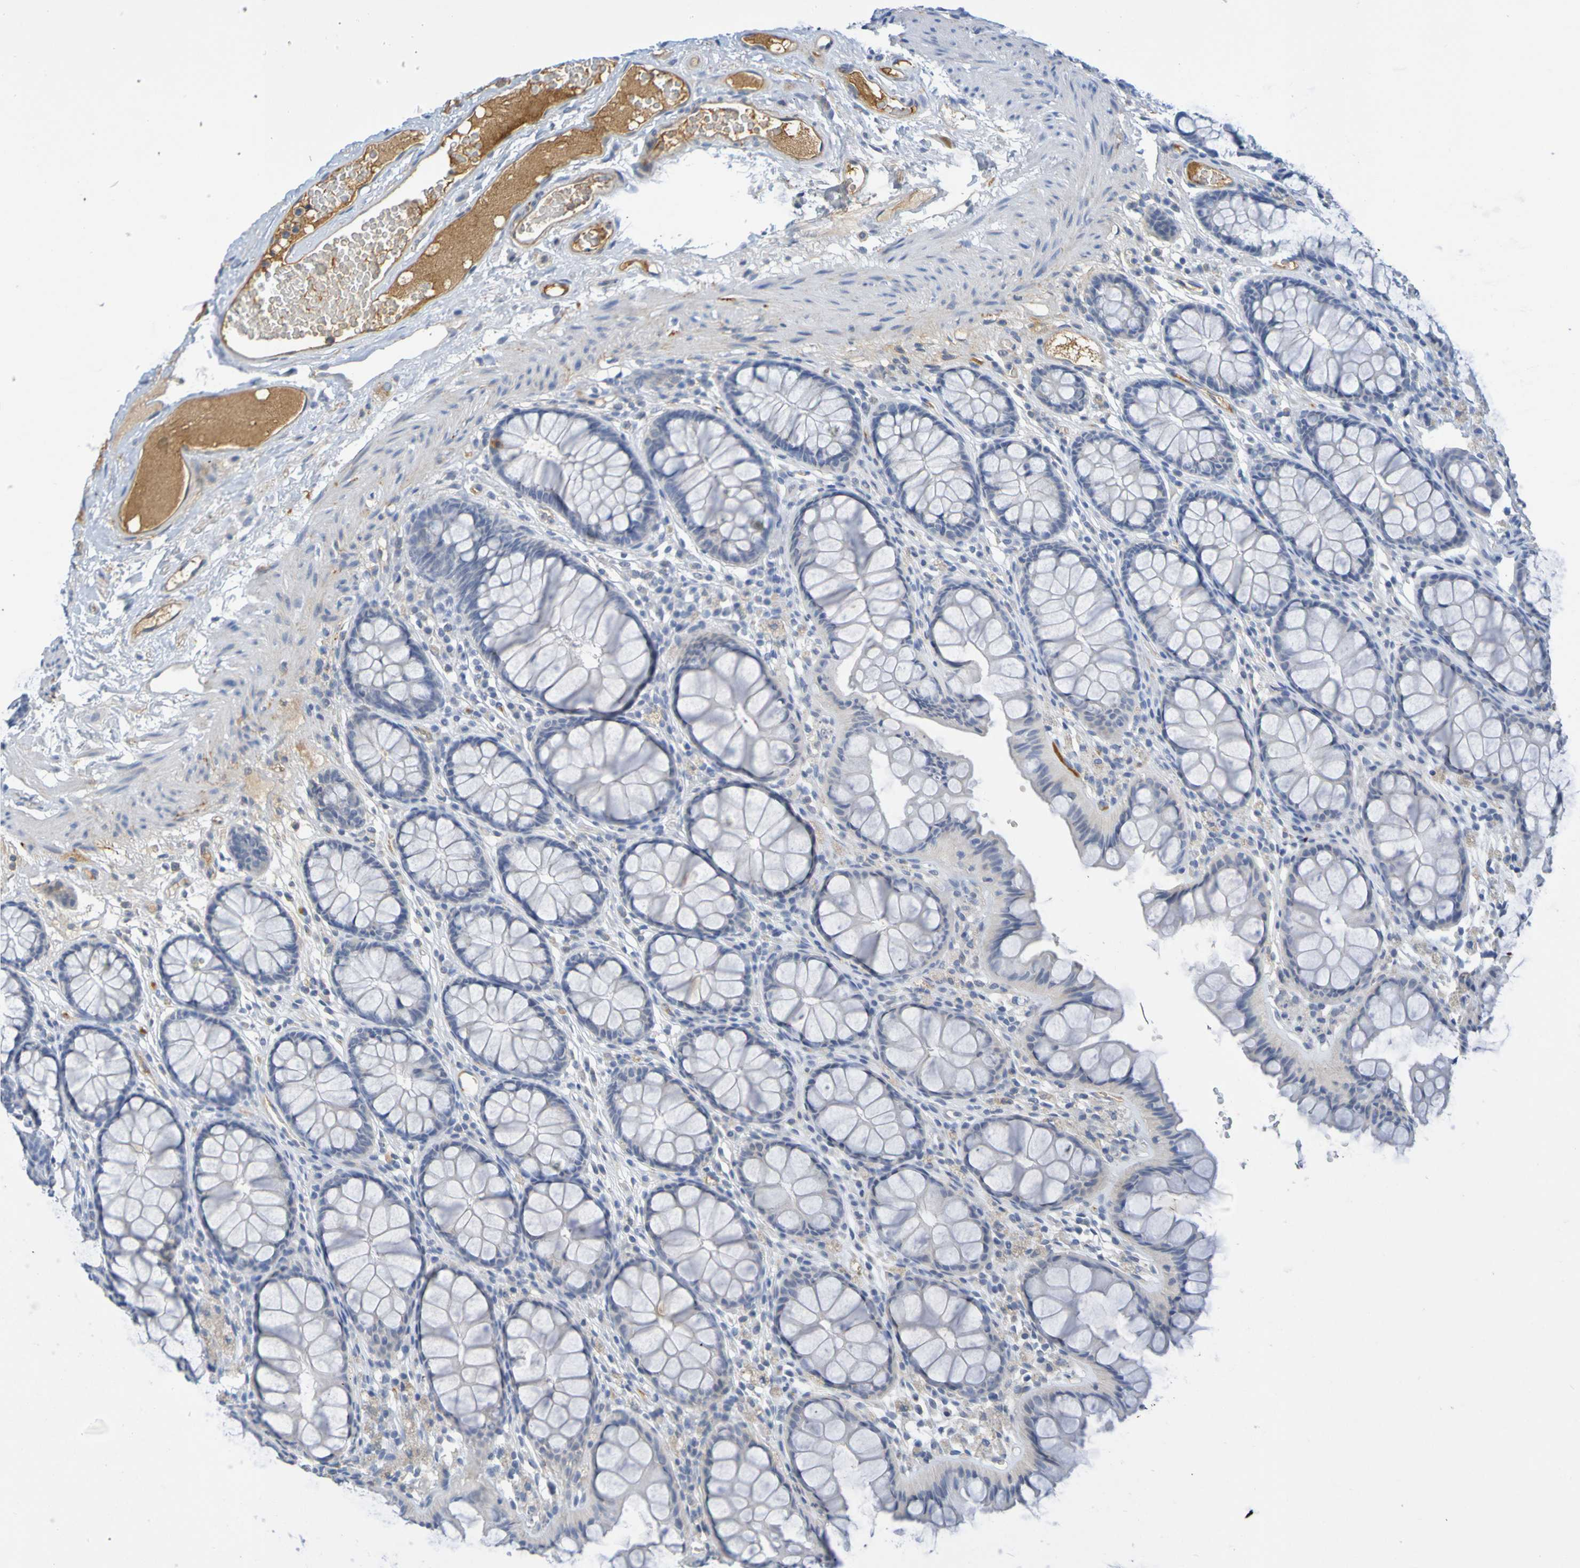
{"staining": {"intensity": "weak", "quantity": ">75%", "location": "cytoplasmic/membranous"}, "tissue": "colon", "cell_type": "Endothelial cells", "image_type": "normal", "snomed": [{"axis": "morphology", "description": "Normal tissue, NOS"}, {"axis": "topography", "description": "Colon"}], "caption": "Colon stained with DAB (3,3'-diaminobenzidine) immunohistochemistry demonstrates low levels of weak cytoplasmic/membranous staining in about >75% of endothelial cells.", "gene": "IL10", "patient": {"sex": "female", "age": 55}}